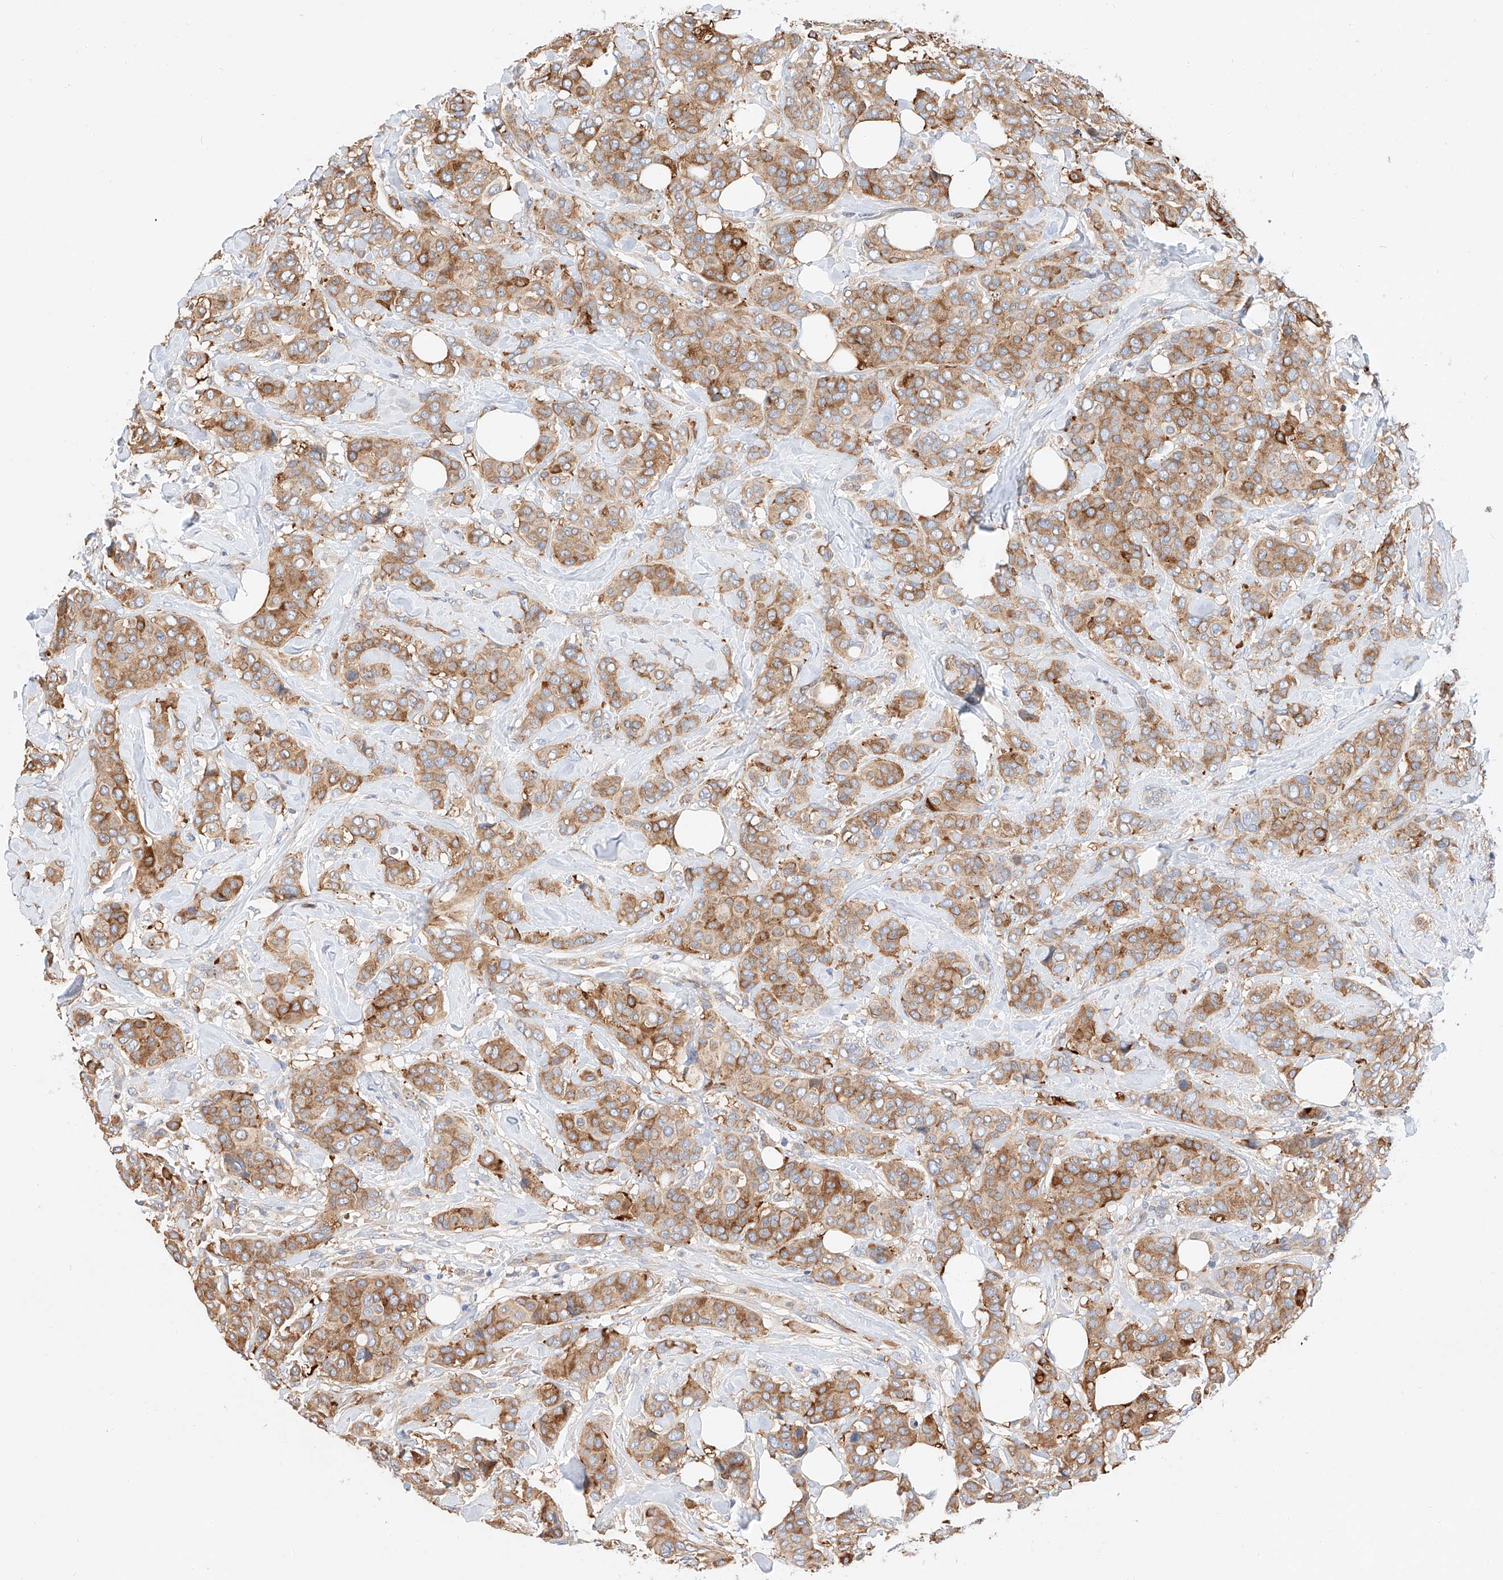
{"staining": {"intensity": "moderate", "quantity": ">75%", "location": "cytoplasmic/membranous"}, "tissue": "breast cancer", "cell_type": "Tumor cells", "image_type": "cancer", "snomed": [{"axis": "morphology", "description": "Lobular carcinoma"}, {"axis": "topography", "description": "Breast"}], "caption": "Human lobular carcinoma (breast) stained for a protein (brown) shows moderate cytoplasmic/membranous positive expression in approximately >75% of tumor cells.", "gene": "GLMN", "patient": {"sex": "female", "age": 51}}